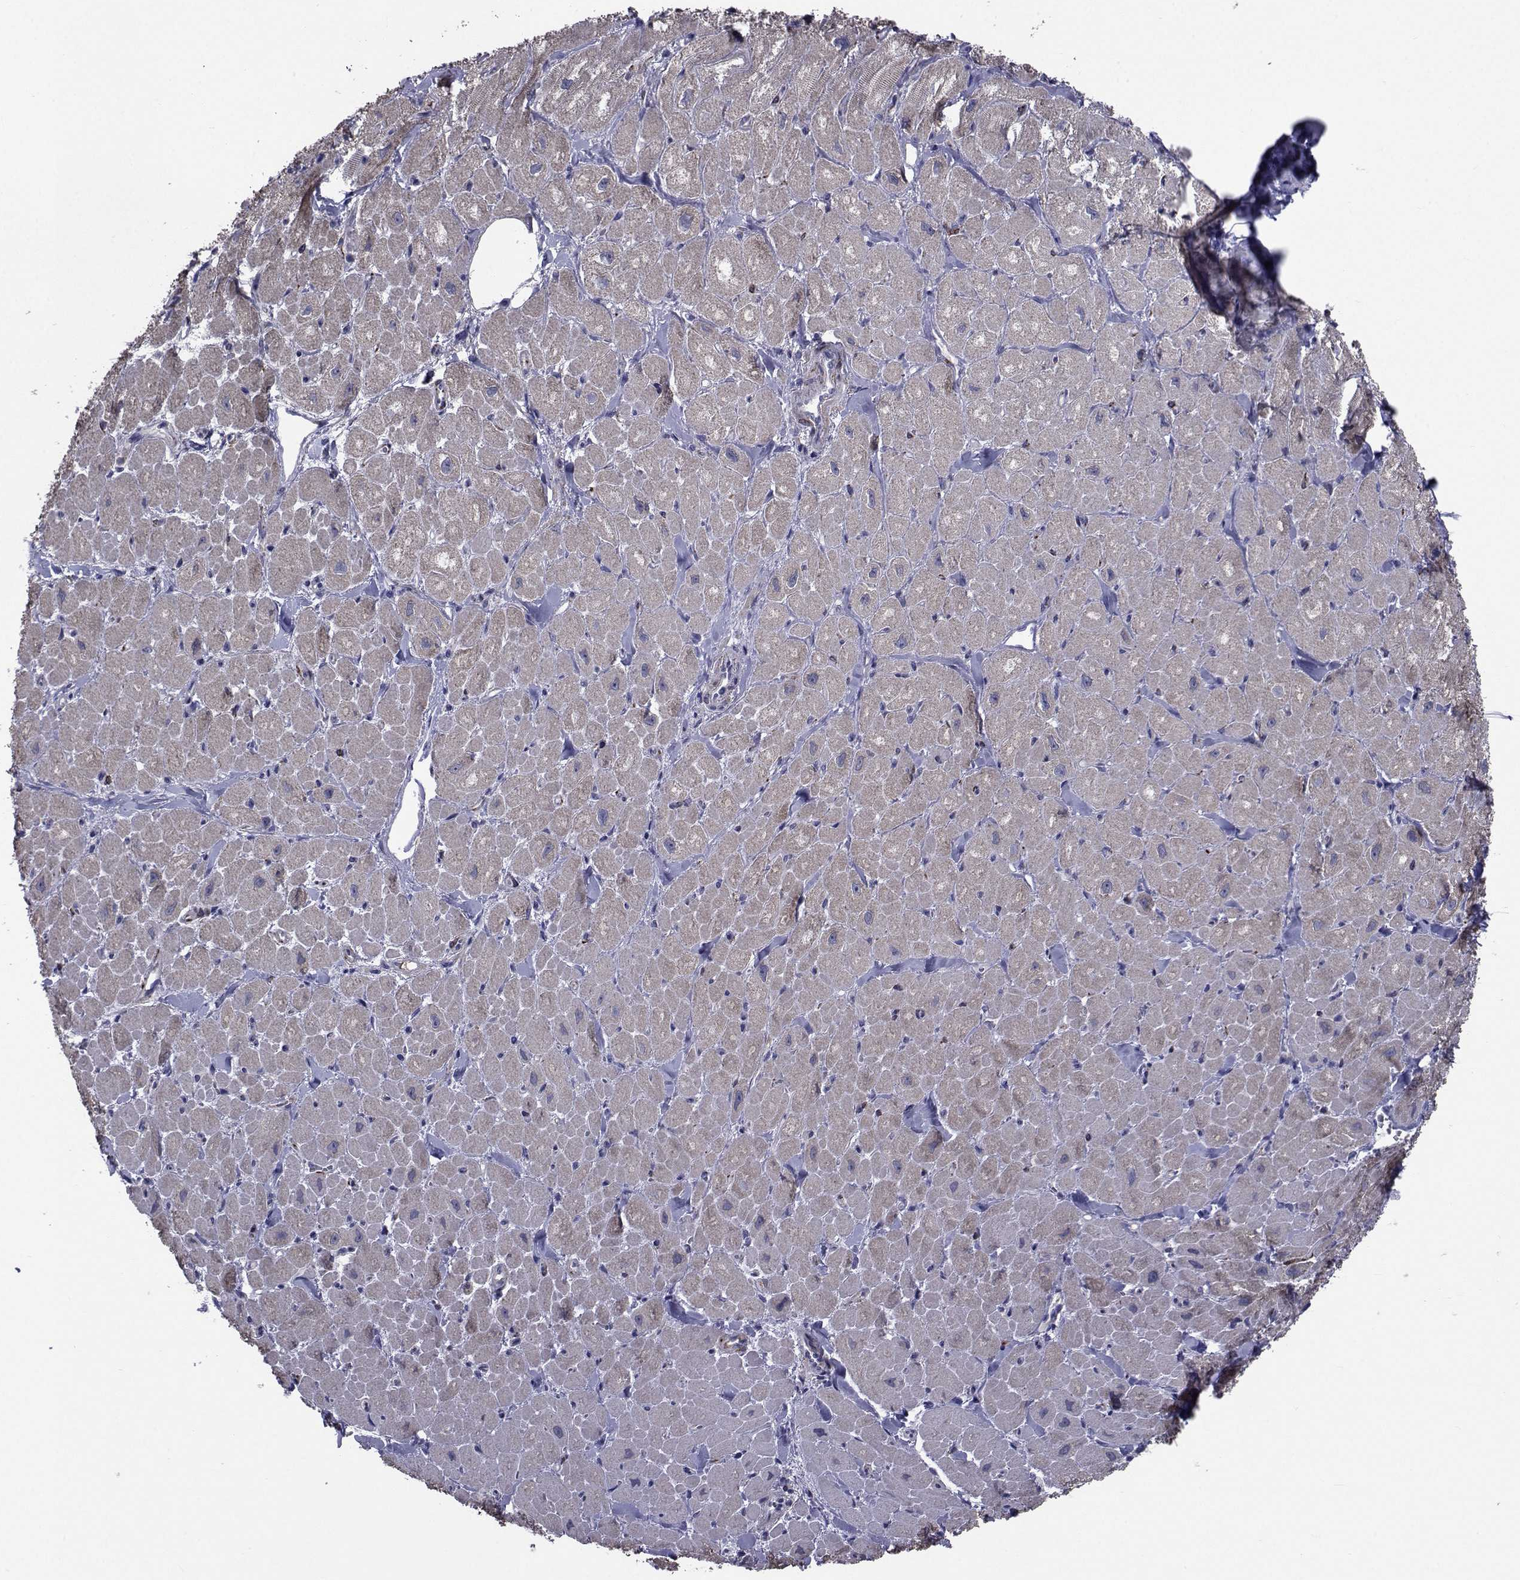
{"staining": {"intensity": "weak", "quantity": ">75%", "location": "cytoplasmic/membranous"}, "tissue": "heart muscle", "cell_type": "Cardiomyocytes", "image_type": "normal", "snomed": [{"axis": "morphology", "description": "Normal tissue, NOS"}, {"axis": "topography", "description": "Heart"}], "caption": "An IHC image of unremarkable tissue is shown. Protein staining in brown shows weak cytoplasmic/membranous positivity in heart muscle within cardiomyocytes.", "gene": "SEMA5B", "patient": {"sex": "male", "age": 60}}